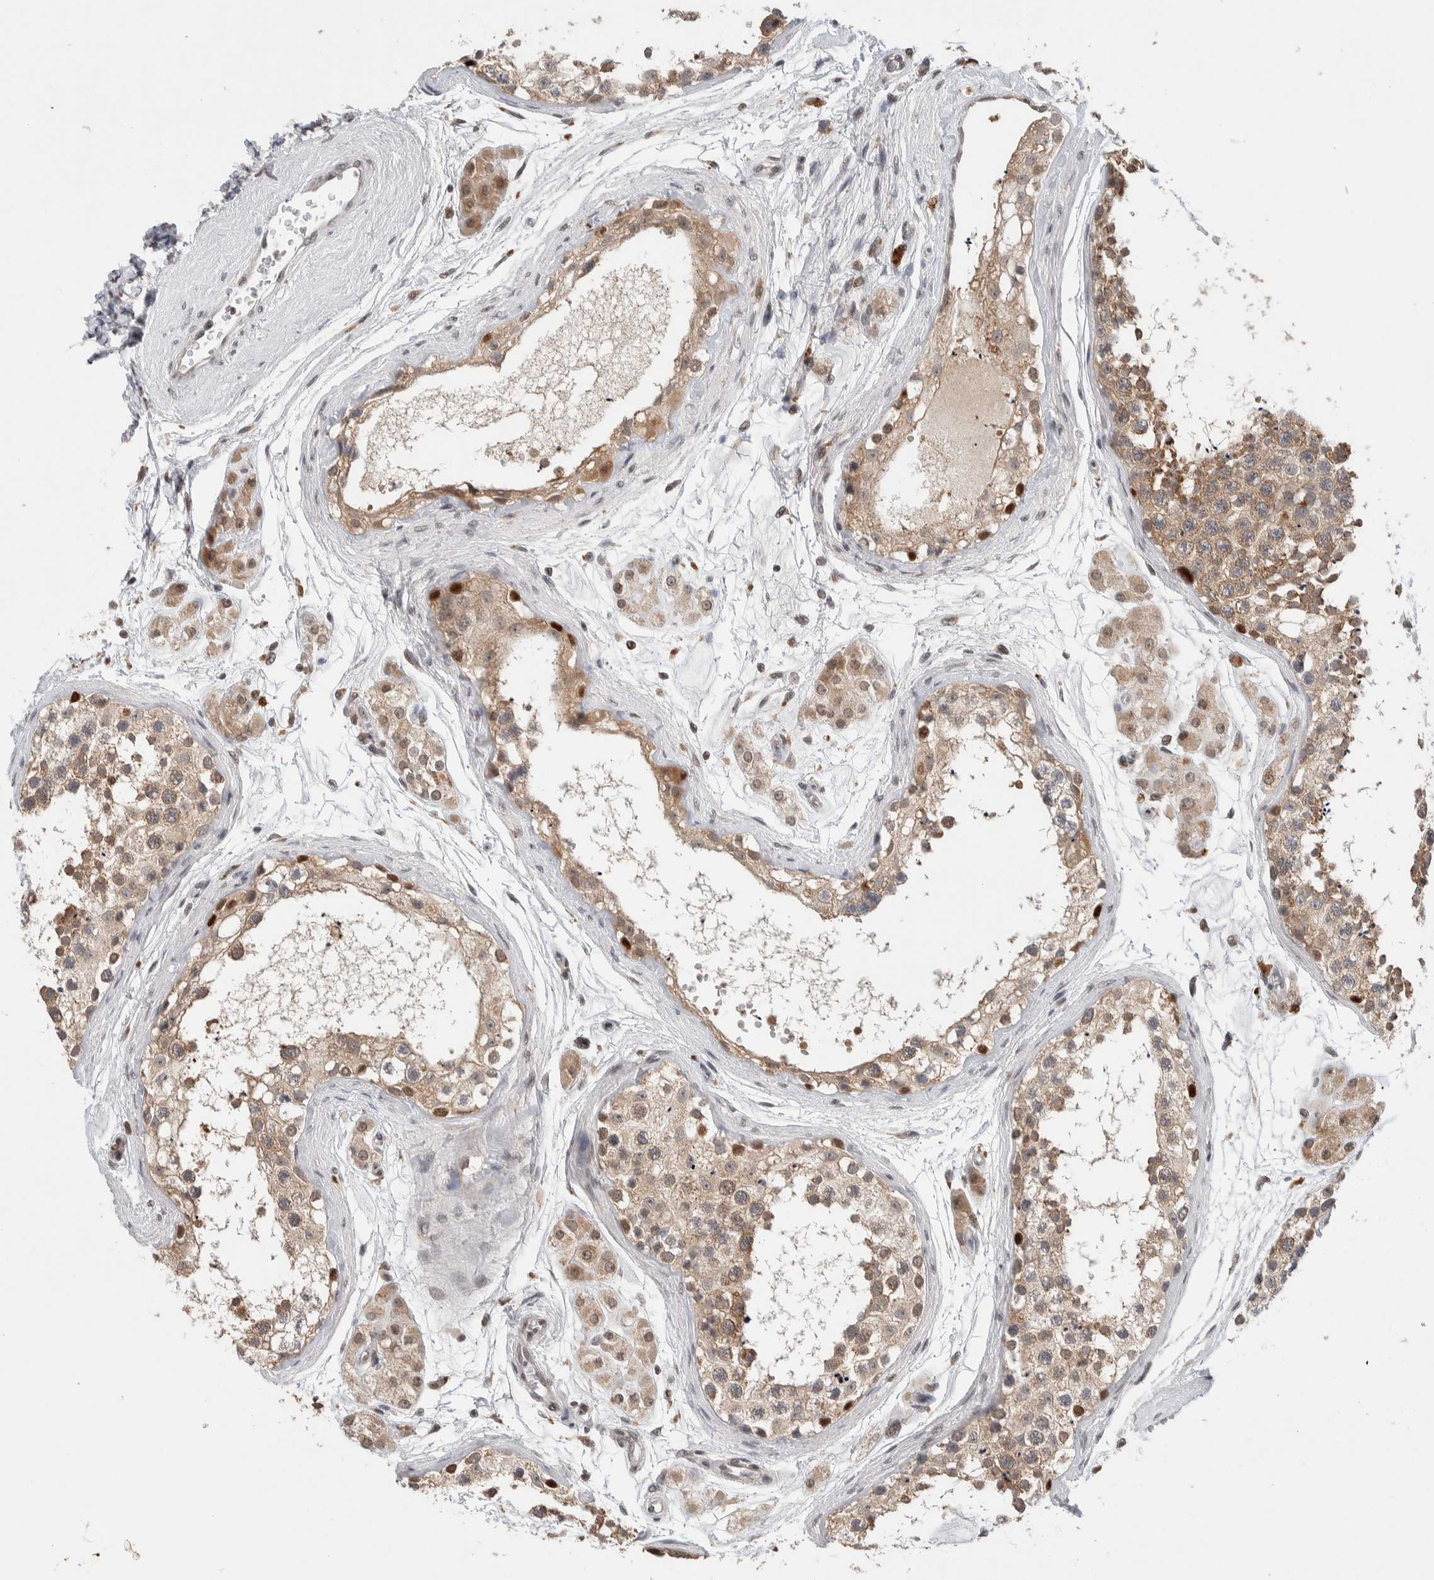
{"staining": {"intensity": "moderate", "quantity": ">75%", "location": "cytoplasmic/membranous"}, "tissue": "testis", "cell_type": "Cells in seminiferous ducts", "image_type": "normal", "snomed": [{"axis": "morphology", "description": "Normal tissue, NOS"}, {"axis": "topography", "description": "Testis"}], "caption": "Brown immunohistochemical staining in unremarkable testis shows moderate cytoplasmic/membranous staining in about >75% of cells in seminiferous ducts.", "gene": "KCNK1", "patient": {"sex": "male", "age": 56}}